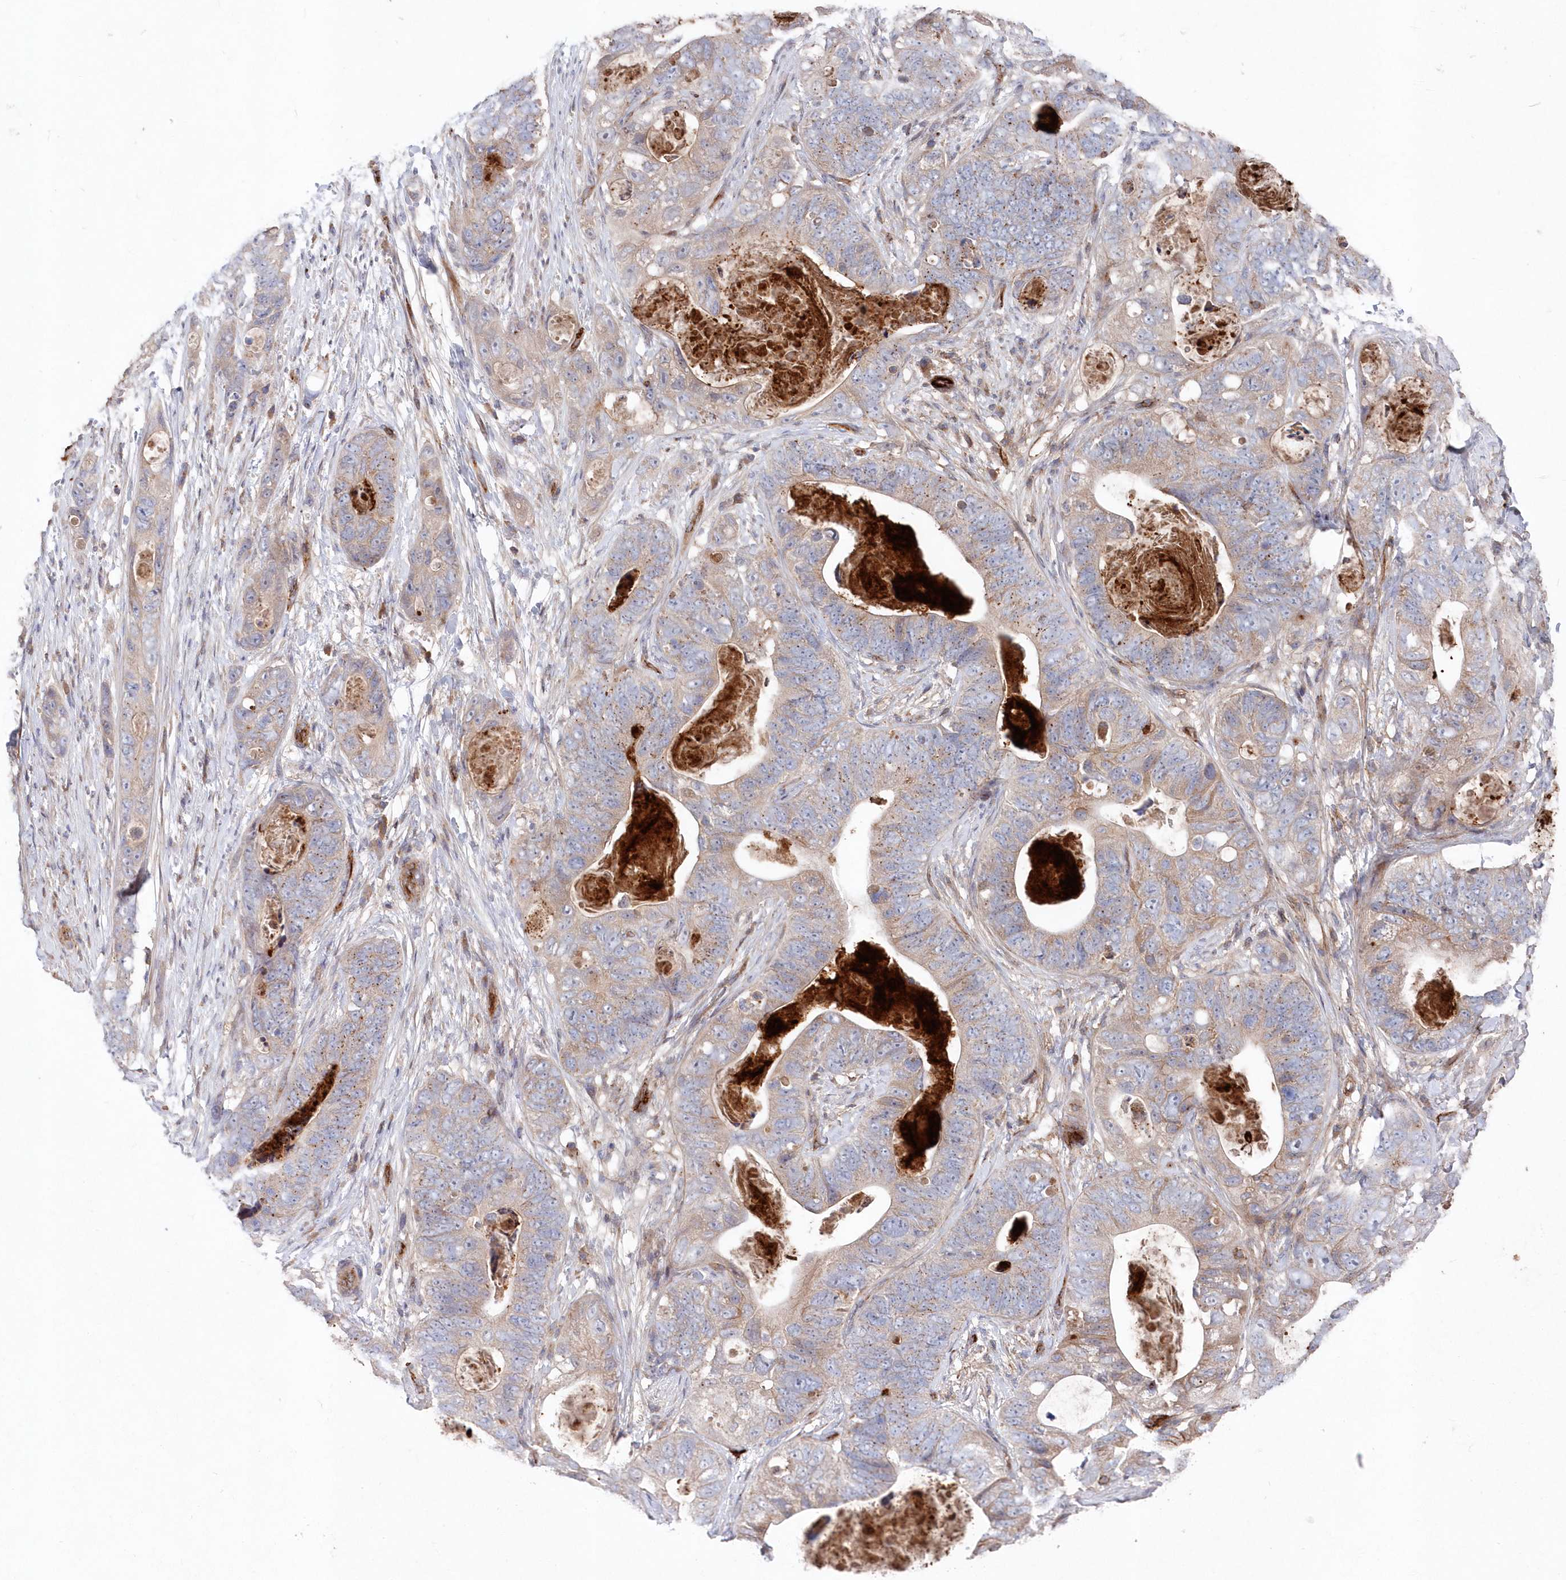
{"staining": {"intensity": "weak", "quantity": "<25%", "location": "cytoplasmic/membranous"}, "tissue": "stomach cancer", "cell_type": "Tumor cells", "image_type": "cancer", "snomed": [{"axis": "morphology", "description": "Adenocarcinoma, NOS"}, {"axis": "topography", "description": "Stomach"}], "caption": "High power microscopy micrograph of an immunohistochemistry (IHC) photomicrograph of adenocarcinoma (stomach), revealing no significant positivity in tumor cells.", "gene": "ABHD14B", "patient": {"sex": "female", "age": 89}}